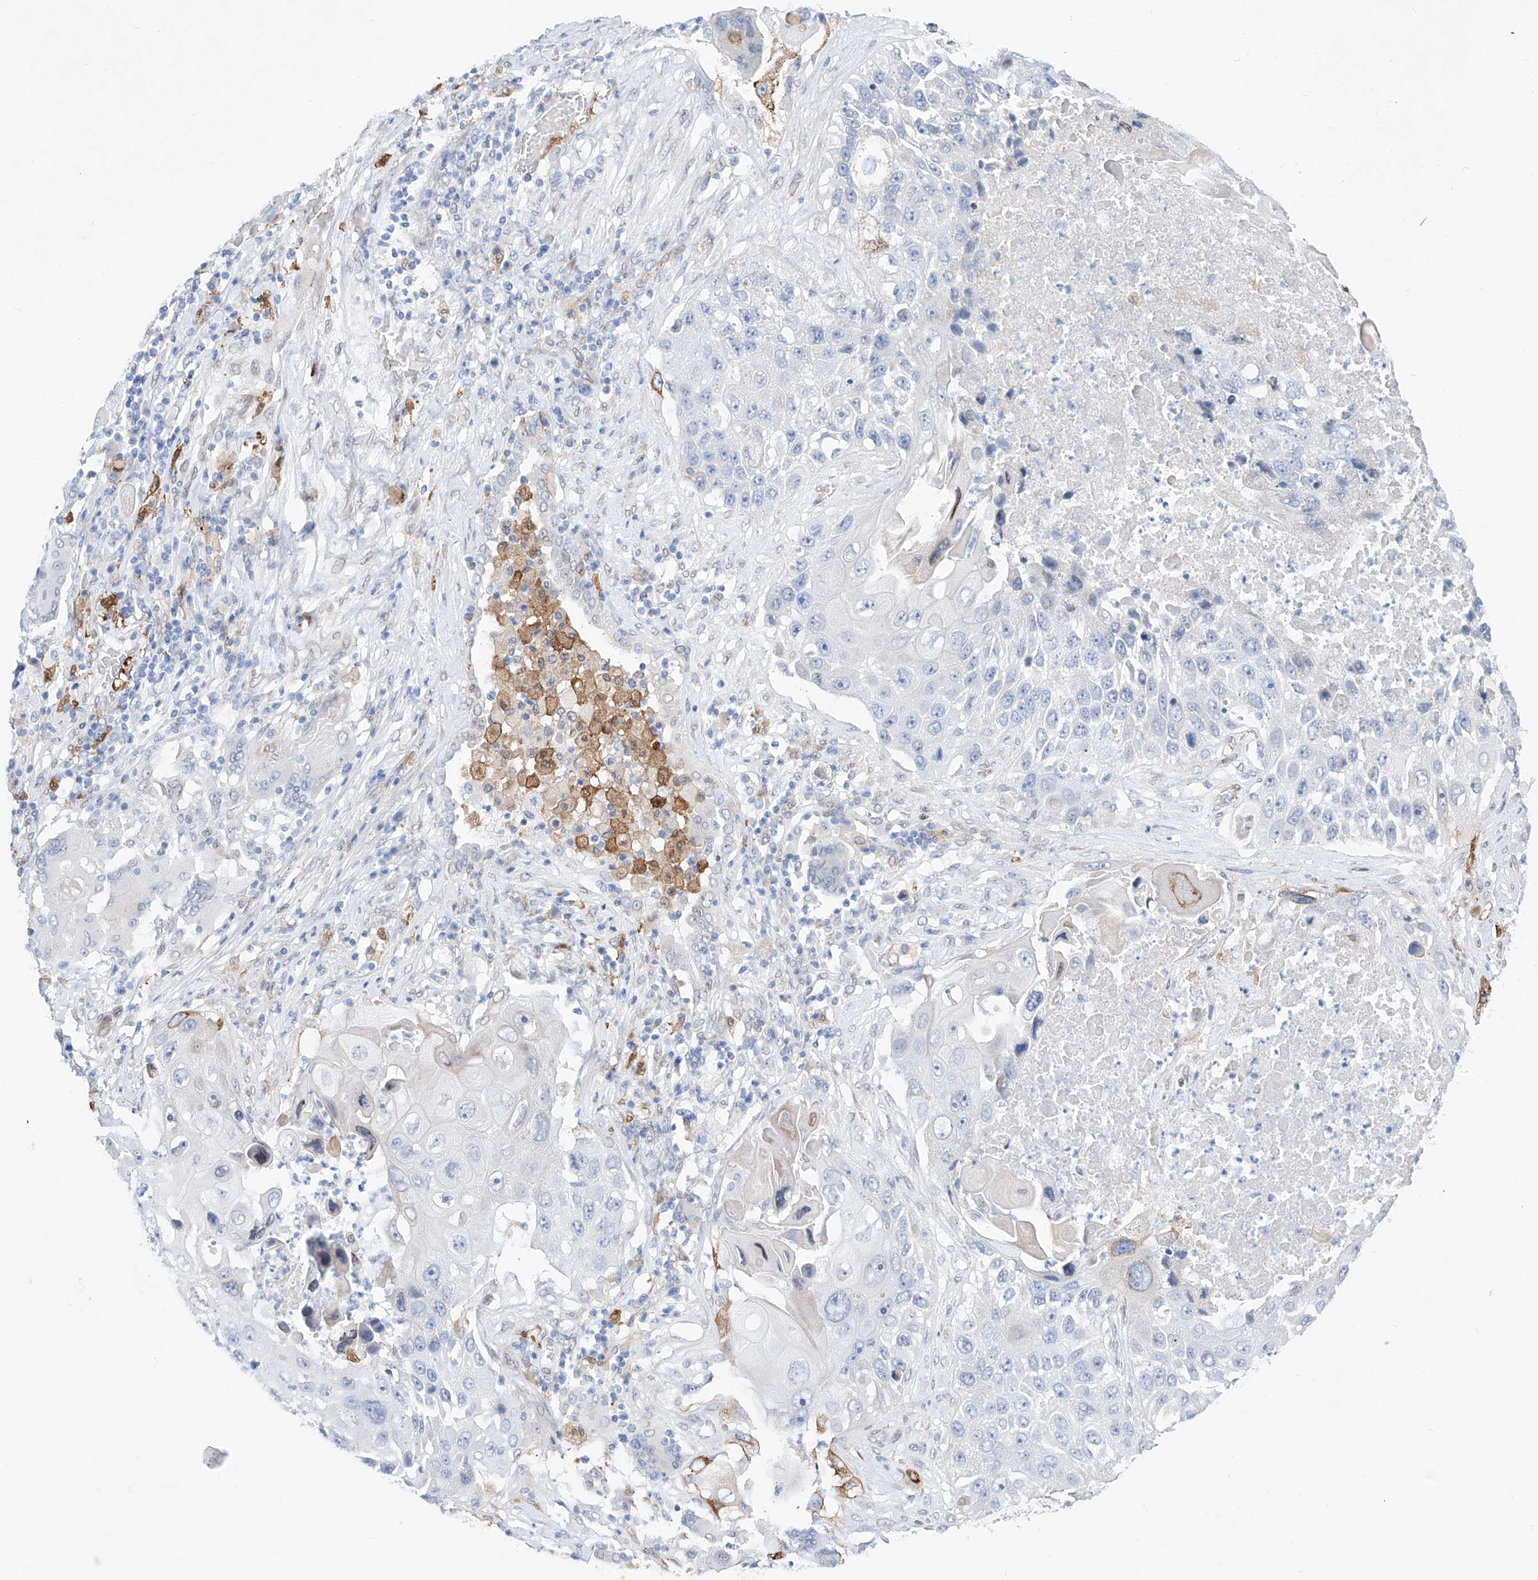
{"staining": {"intensity": "moderate", "quantity": "<25%", "location": "cytoplasmic/membranous"}, "tissue": "lung cancer", "cell_type": "Tumor cells", "image_type": "cancer", "snomed": [{"axis": "morphology", "description": "Squamous cell carcinoma, NOS"}, {"axis": "topography", "description": "Lung"}], "caption": "Protein expression analysis of human squamous cell carcinoma (lung) reveals moderate cytoplasmic/membranous positivity in approximately <25% of tumor cells. Using DAB (3,3'-diaminobenzidine) (brown) and hematoxylin (blue) stains, captured at high magnification using brightfield microscopy.", "gene": "LCLAT1", "patient": {"sex": "male", "age": 61}}